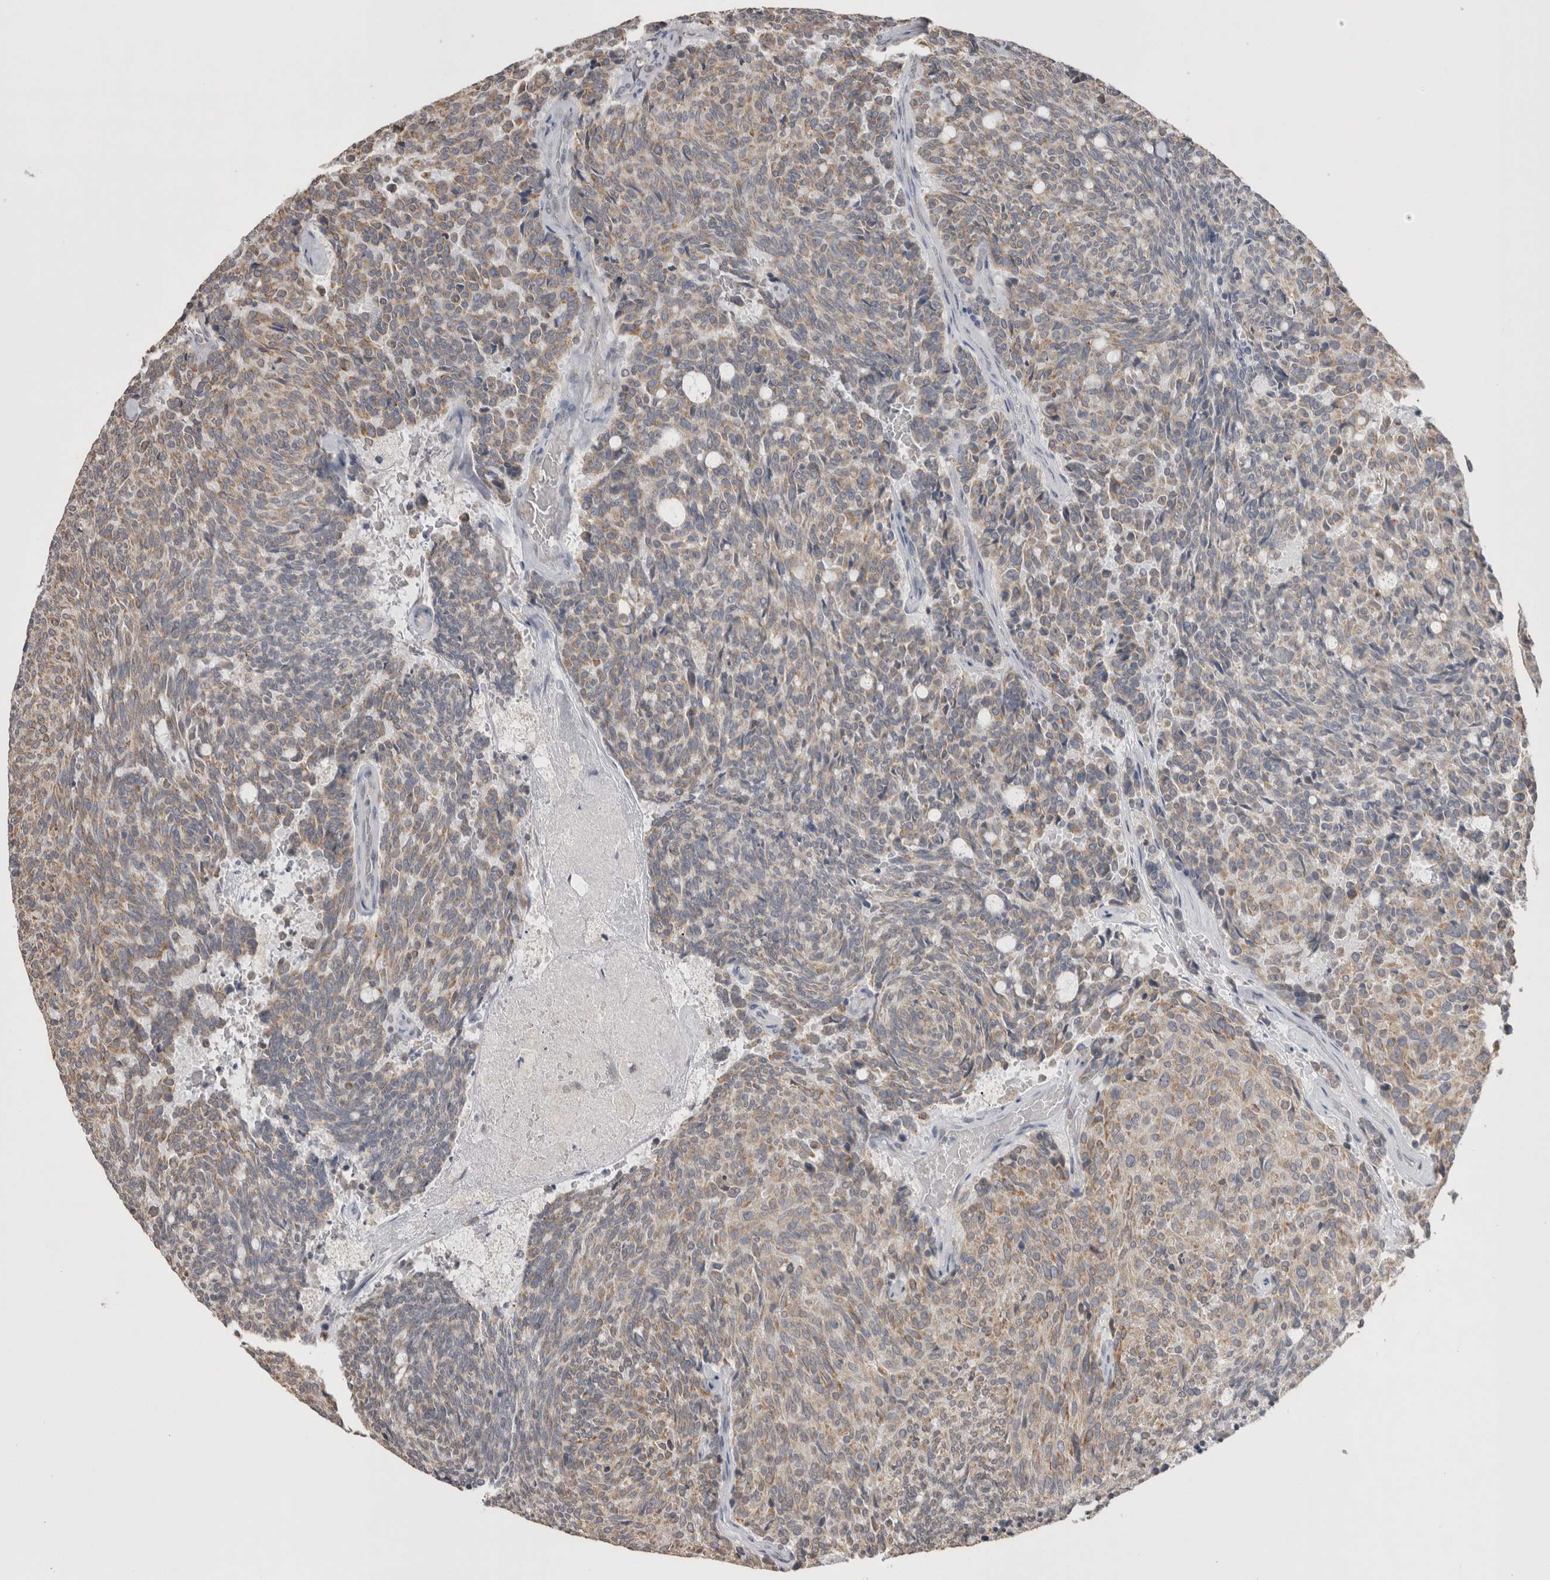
{"staining": {"intensity": "weak", "quantity": "25%-75%", "location": "cytoplasmic/membranous"}, "tissue": "carcinoid", "cell_type": "Tumor cells", "image_type": "cancer", "snomed": [{"axis": "morphology", "description": "Carcinoid, malignant, NOS"}, {"axis": "topography", "description": "Pancreas"}], "caption": "This photomicrograph displays immunohistochemistry (IHC) staining of carcinoid (malignant), with low weak cytoplasmic/membranous staining in about 25%-75% of tumor cells.", "gene": "NOMO1", "patient": {"sex": "female", "age": 54}}